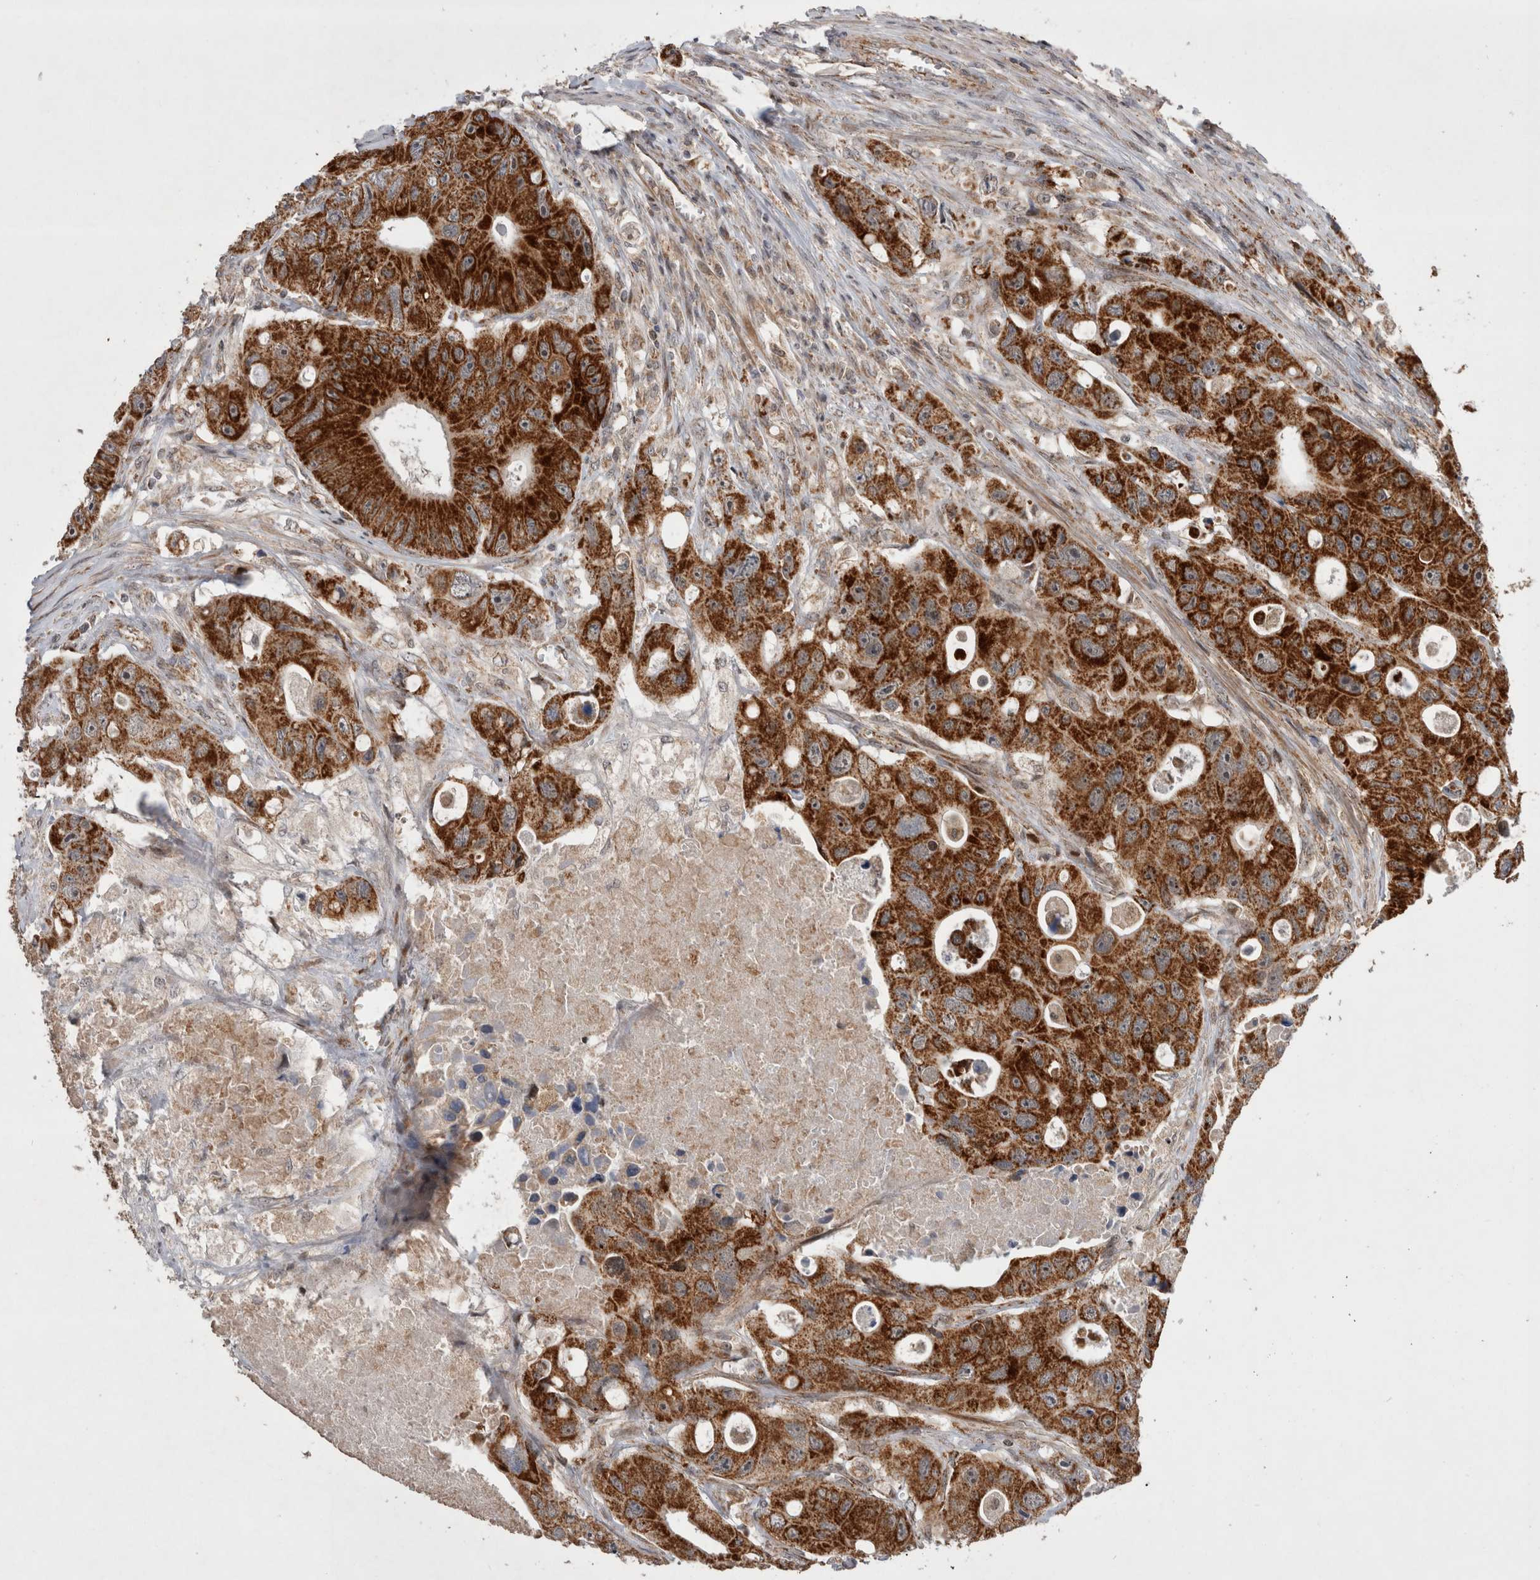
{"staining": {"intensity": "strong", "quantity": ">75%", "location": "cytoplasmic/membranous"}, "tissue": "colorectal cancer", "cell_type": "Tumor cells", "image_type": "cancer", "snomed": [{"axis": "morphology", "description": "Adenocarcinoma, NOS"}, {"axis": "topography", "description": "Colon"}], "caption": "Immunohistochemical staining of human colorectal adenocarcinoma displays high levels of strong cytoplasmic/membranous protein expression in approximately >75% of tumor cells.", "gene": "MRPL37", "patient": {"sex": "female", "age": 46}}